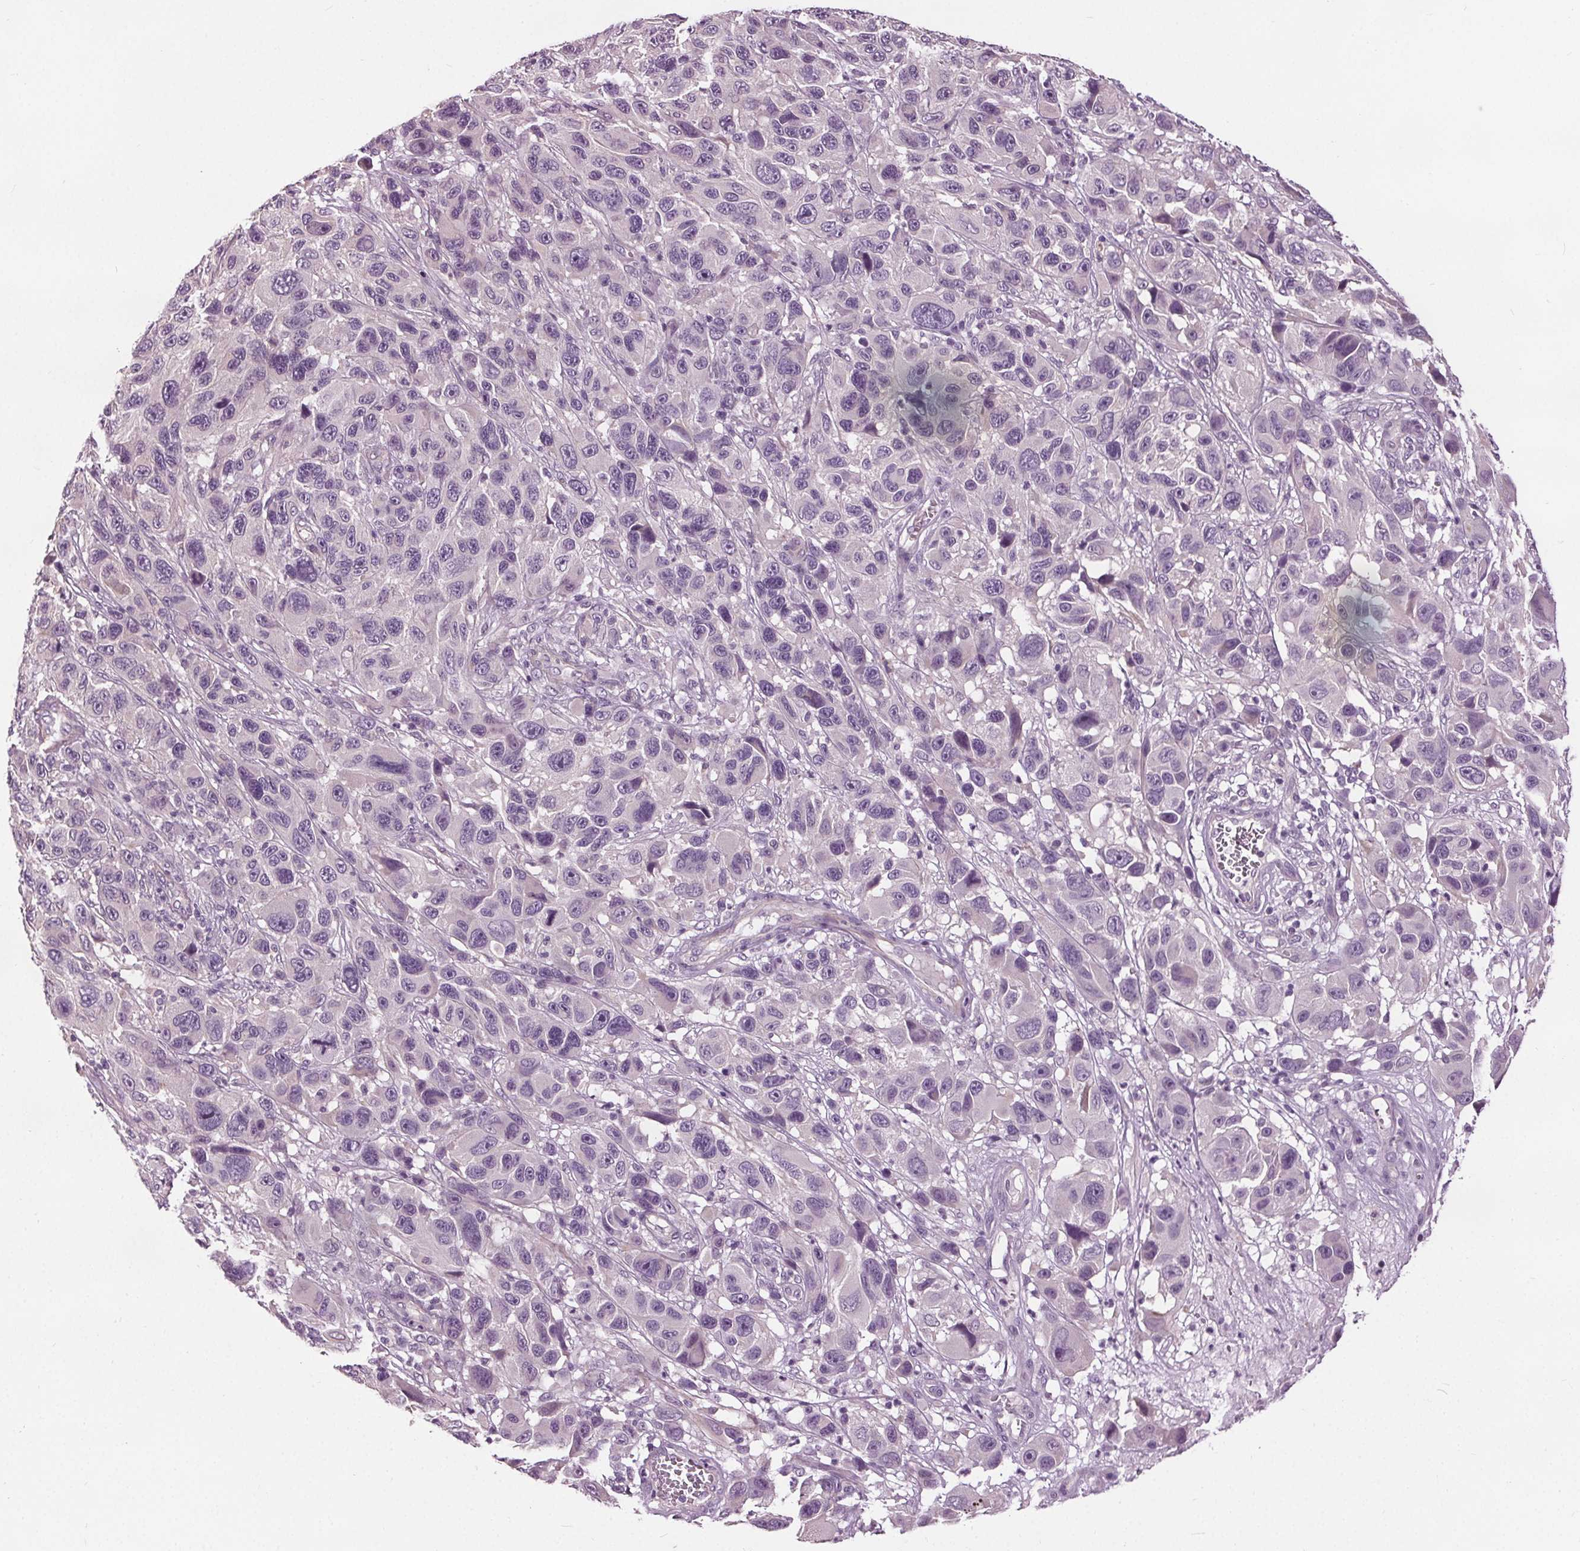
{"staining": {"intensity": "negative", "quantity": "none", "location": "none"}, "tissue": "melanoma", "cell_type": "Tumor cells", "image_type": "cancer", "snomed": [{"axis": "morphology", "description": "Malignant melanoma, NOS"}, {"axis": "topography", "description": "Skin"}], "caption": "Histopathology image shows no significant protein expression in tumor cells of malignant melanoma.", "gene": "RASA1", "patient": {"sex": "male", "age": 53}}